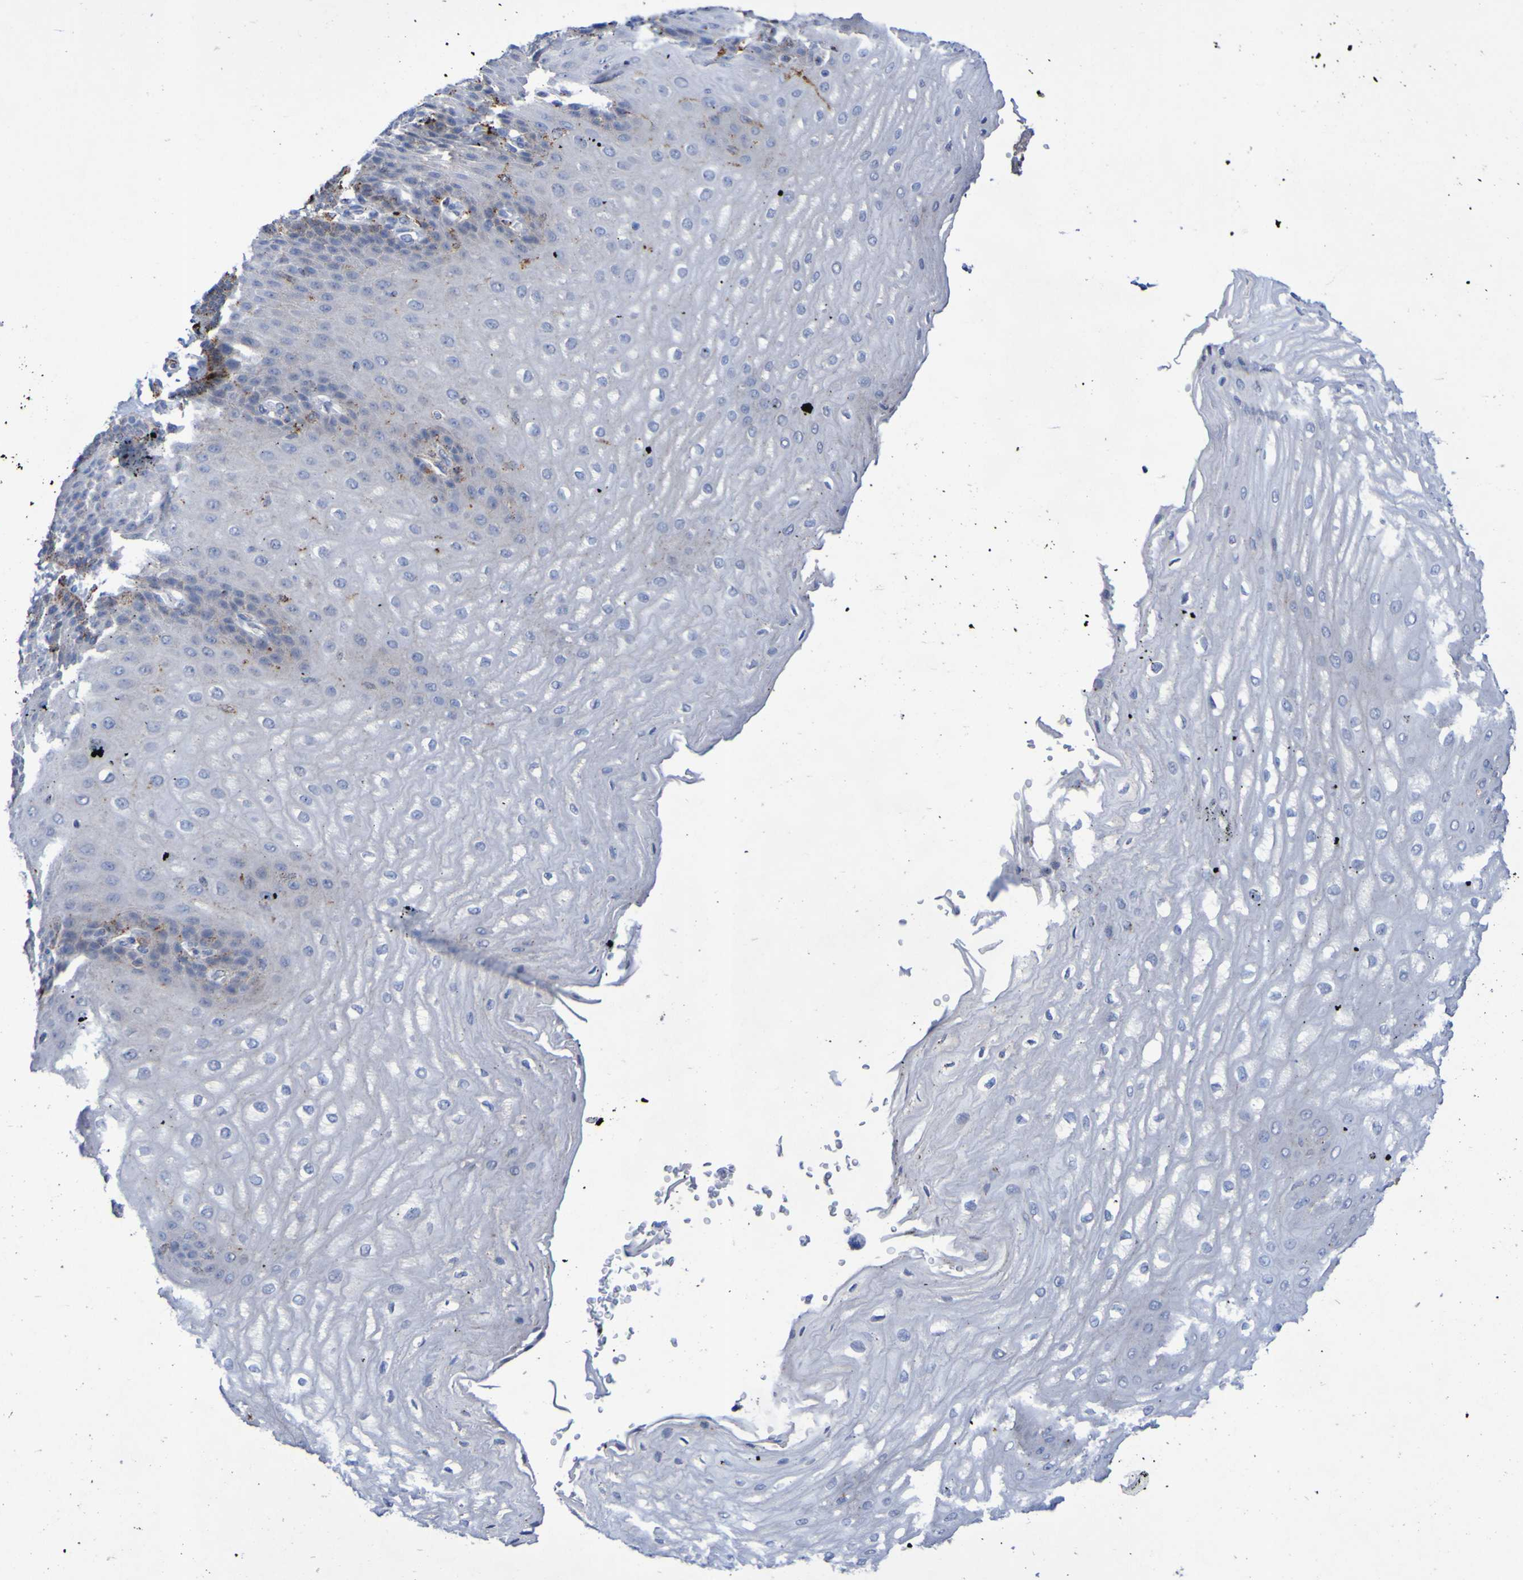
{"staining": {"intensity": "moderate", "quantity": "<25%", "location": "cytoplasmic/membranous"}, "tissue": "esophagus", "cell_type": "Squamous epithelial cells", "image_type": "normal", "snomed": [{"axis": "morphology", "description": "Normal tissue, NOS"}, {"axis": "topography", "description": "Esophagus"}], "caption": "Moderate cytoplasmic/membranous protein expression is seen in about <25% of squamous epithelial cells in esophagus. The staining was performed using DAB to visualize the protein expression in brown, while the nuclei were stained in blue with hematoxylin (Magnification: 20x).", "gene": "TPH1", "patient": {"sex": "male", "age": 54}}